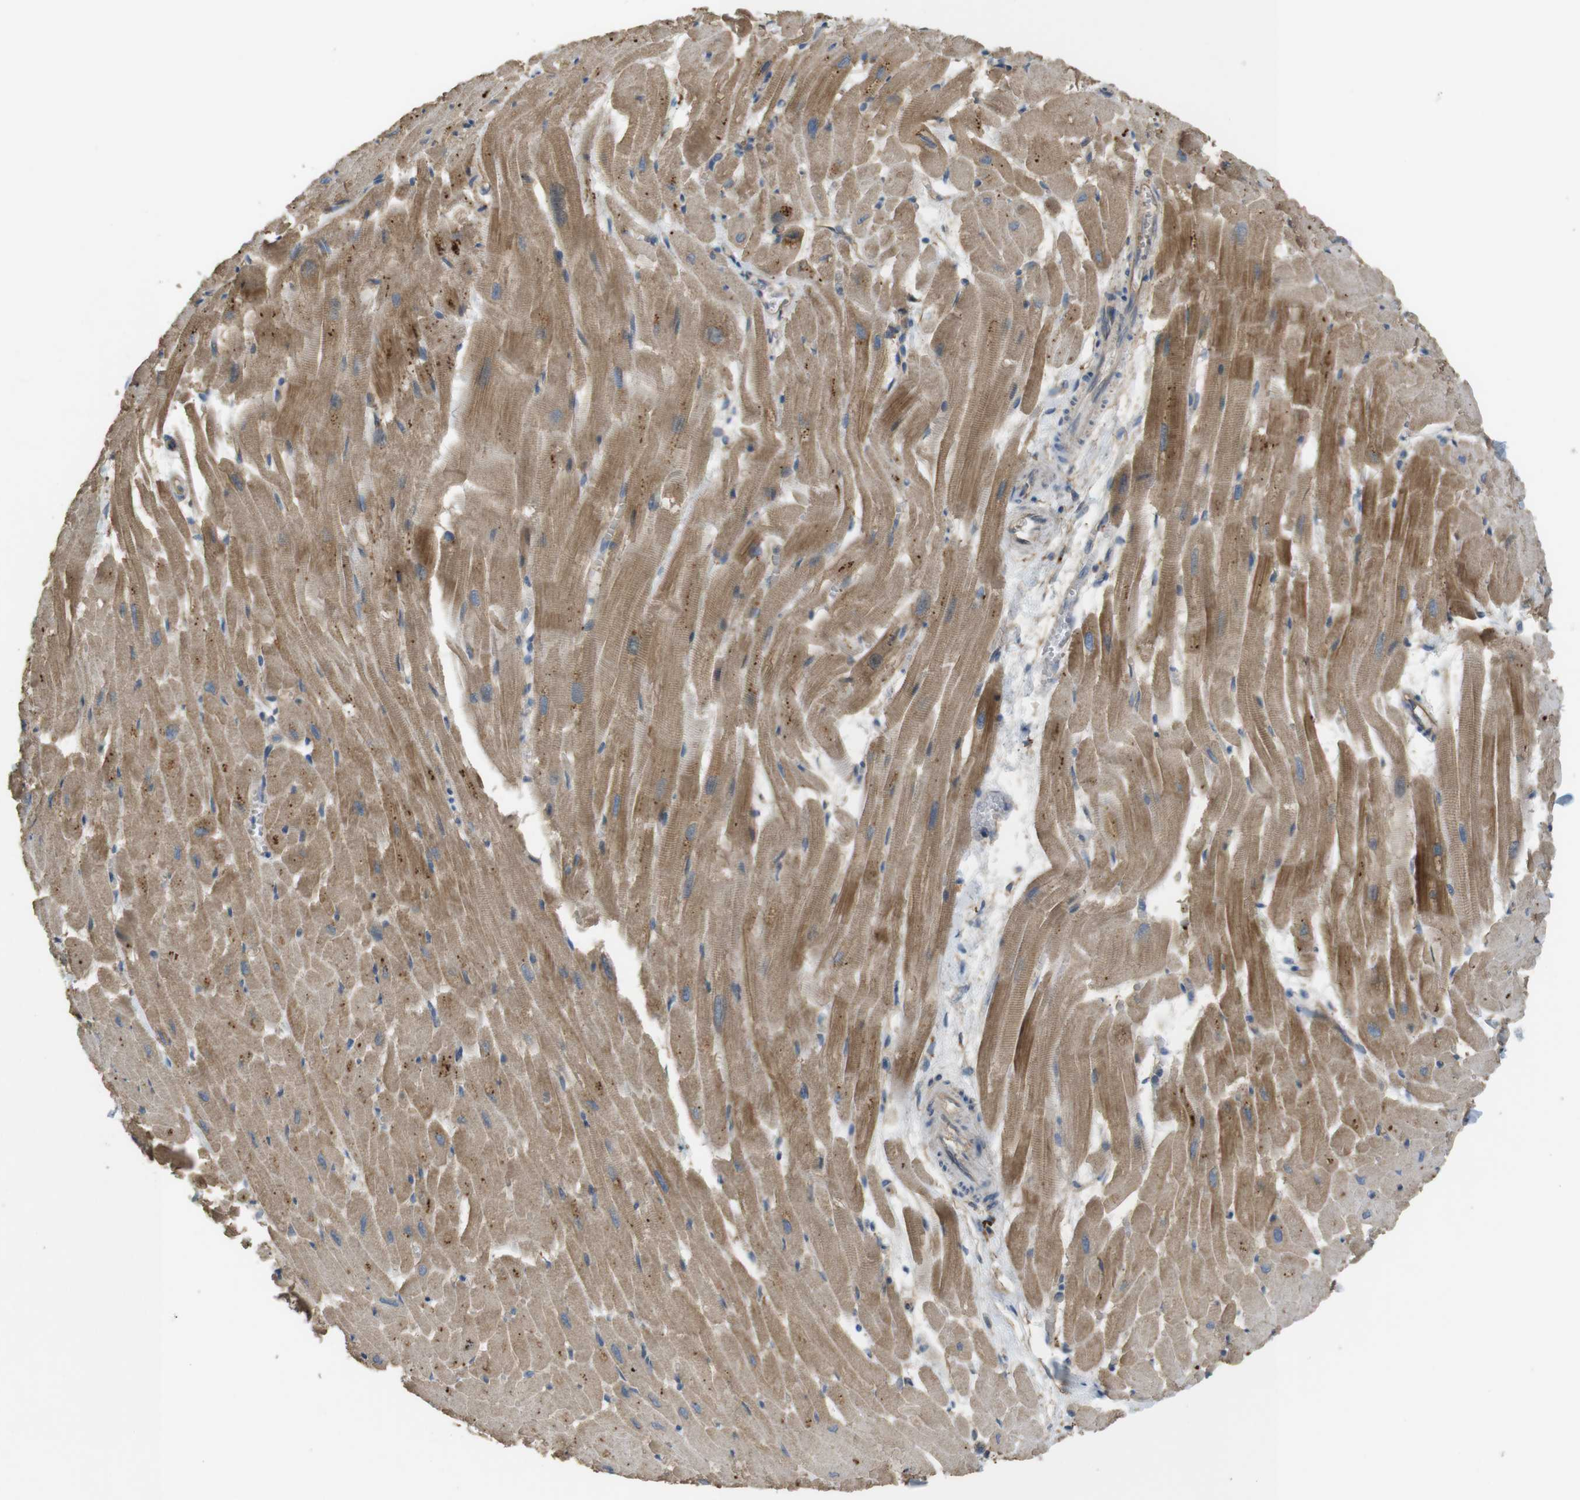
{"staining": {"intensity": "moderate", "quantity": ">75%", "location": "cytoplasmic/membranous"}, "tissue": "heart muscle", "cell_type": "Cardiomyocytes", "image_type": "normal", "snomed": [{"axis": "morphology", "description": "Normal tissue, NOS"}, {"axis": "topography", "description": "Heart"}], "caption": "DAB (3,3'-diaminobenzidine) immunohistochemical staining of benign human heart muscle demonstrates moderate cytoplasmic/membranous protein expression in approximately >75% of cardiomyocytes. (IHC, brightfield microscopy, high magnification).", "gene": "ZDHHC20", "patient": {"sex": "female", "age": 19}}